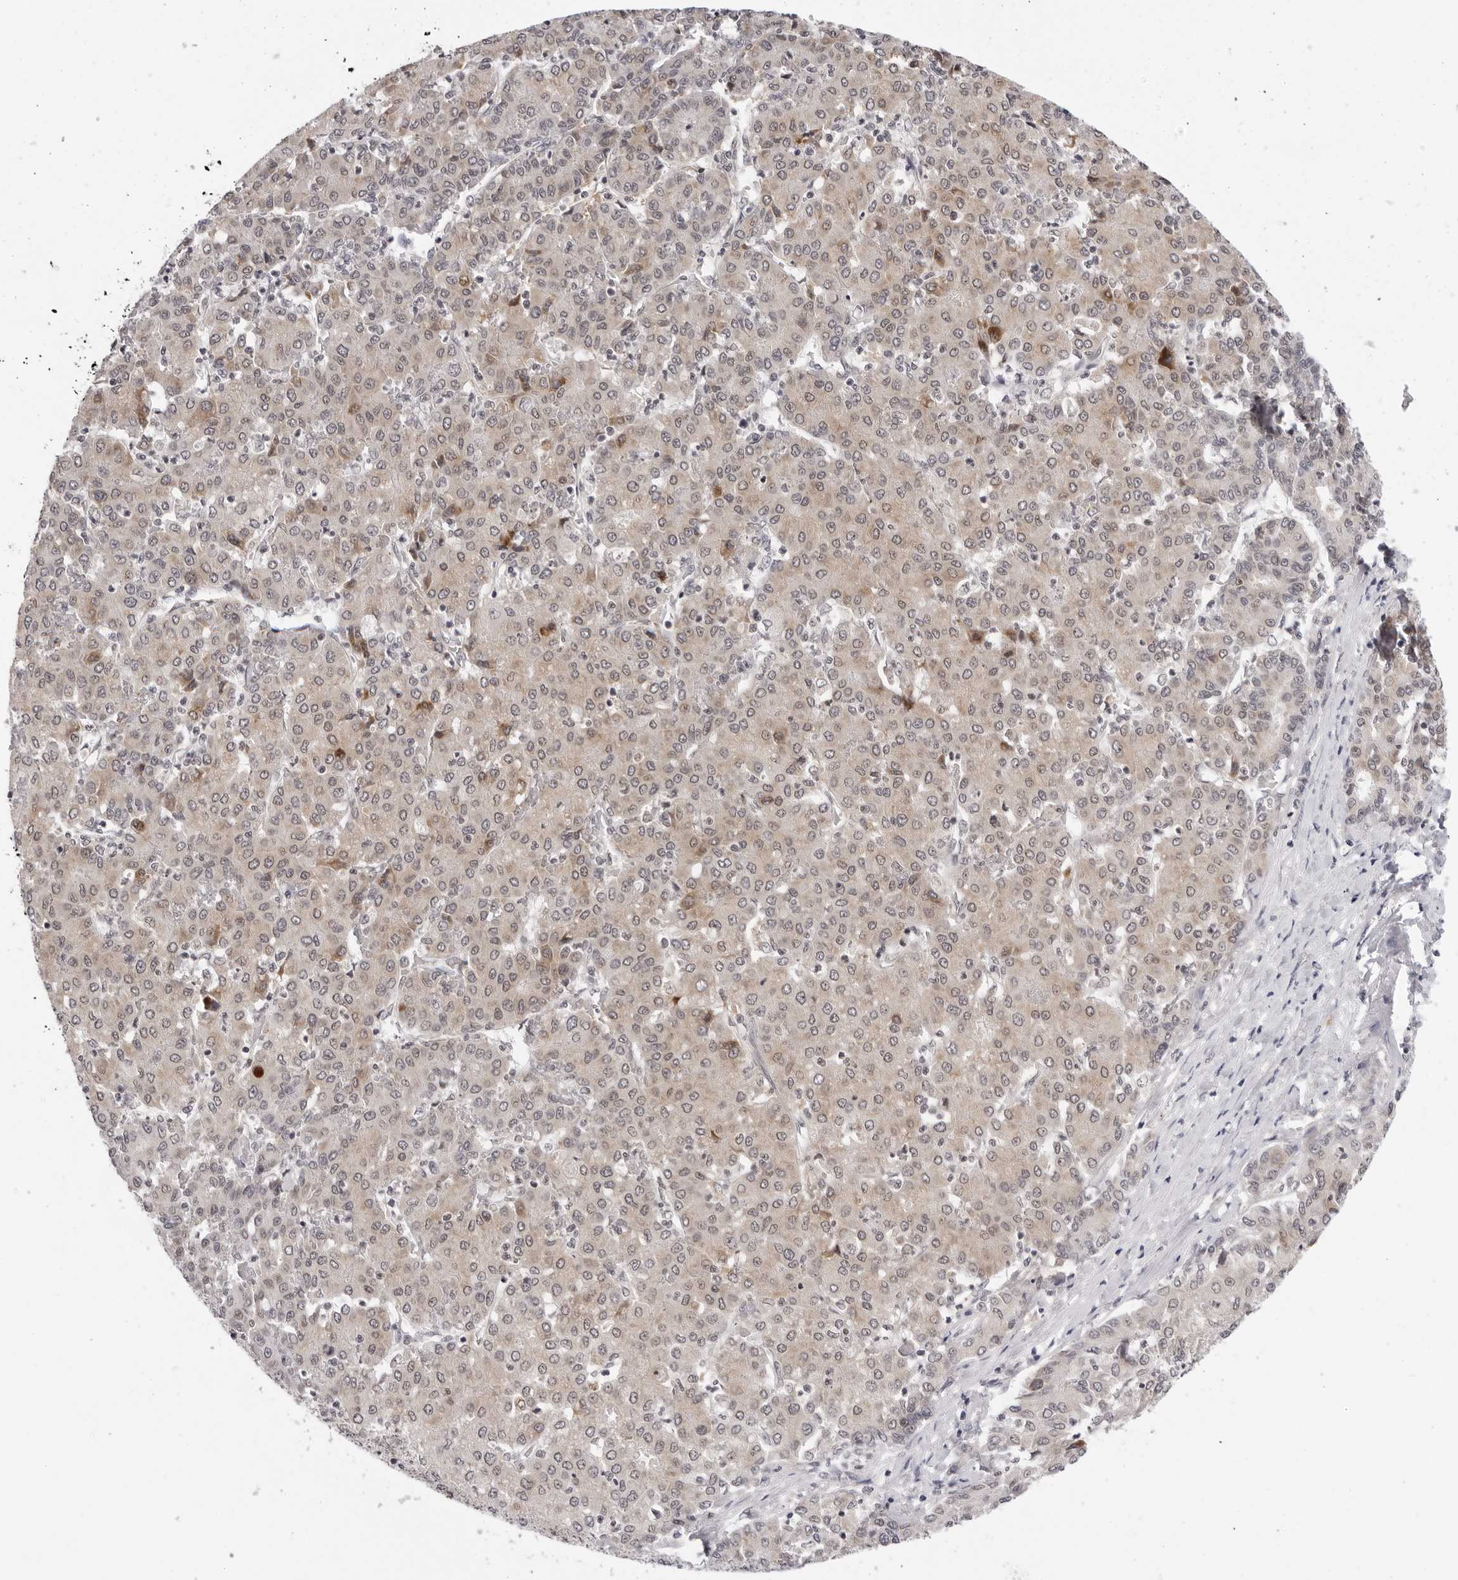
{"staining": {"intensity": "weak", "quantity": ">75%", "location": "cytoplasmic/membranous"}, "tissue": "liver cancer", "cell_type": "Tumor cells", "image_type": "cancer", "snomed": [{"axis": "morphology", "description": "Carcinoma, Hepatocellular, NOS"}, {"axis": "topography", "description": "Liver"}], "caption": "A high-resolution photomicrograph shows IHC staining of liver cancer (hepatocellular carcinoma), which shows weak cytoplasmic/membranous expression in approximately >75% of tumor cells. The protein of interest is stained brown, and the nuclei are stained in blue (DAB IHC with brightfield microscopy, high magnification).", "gene": "IL17RA", "patient": {"sex": "male", "age": 65}}